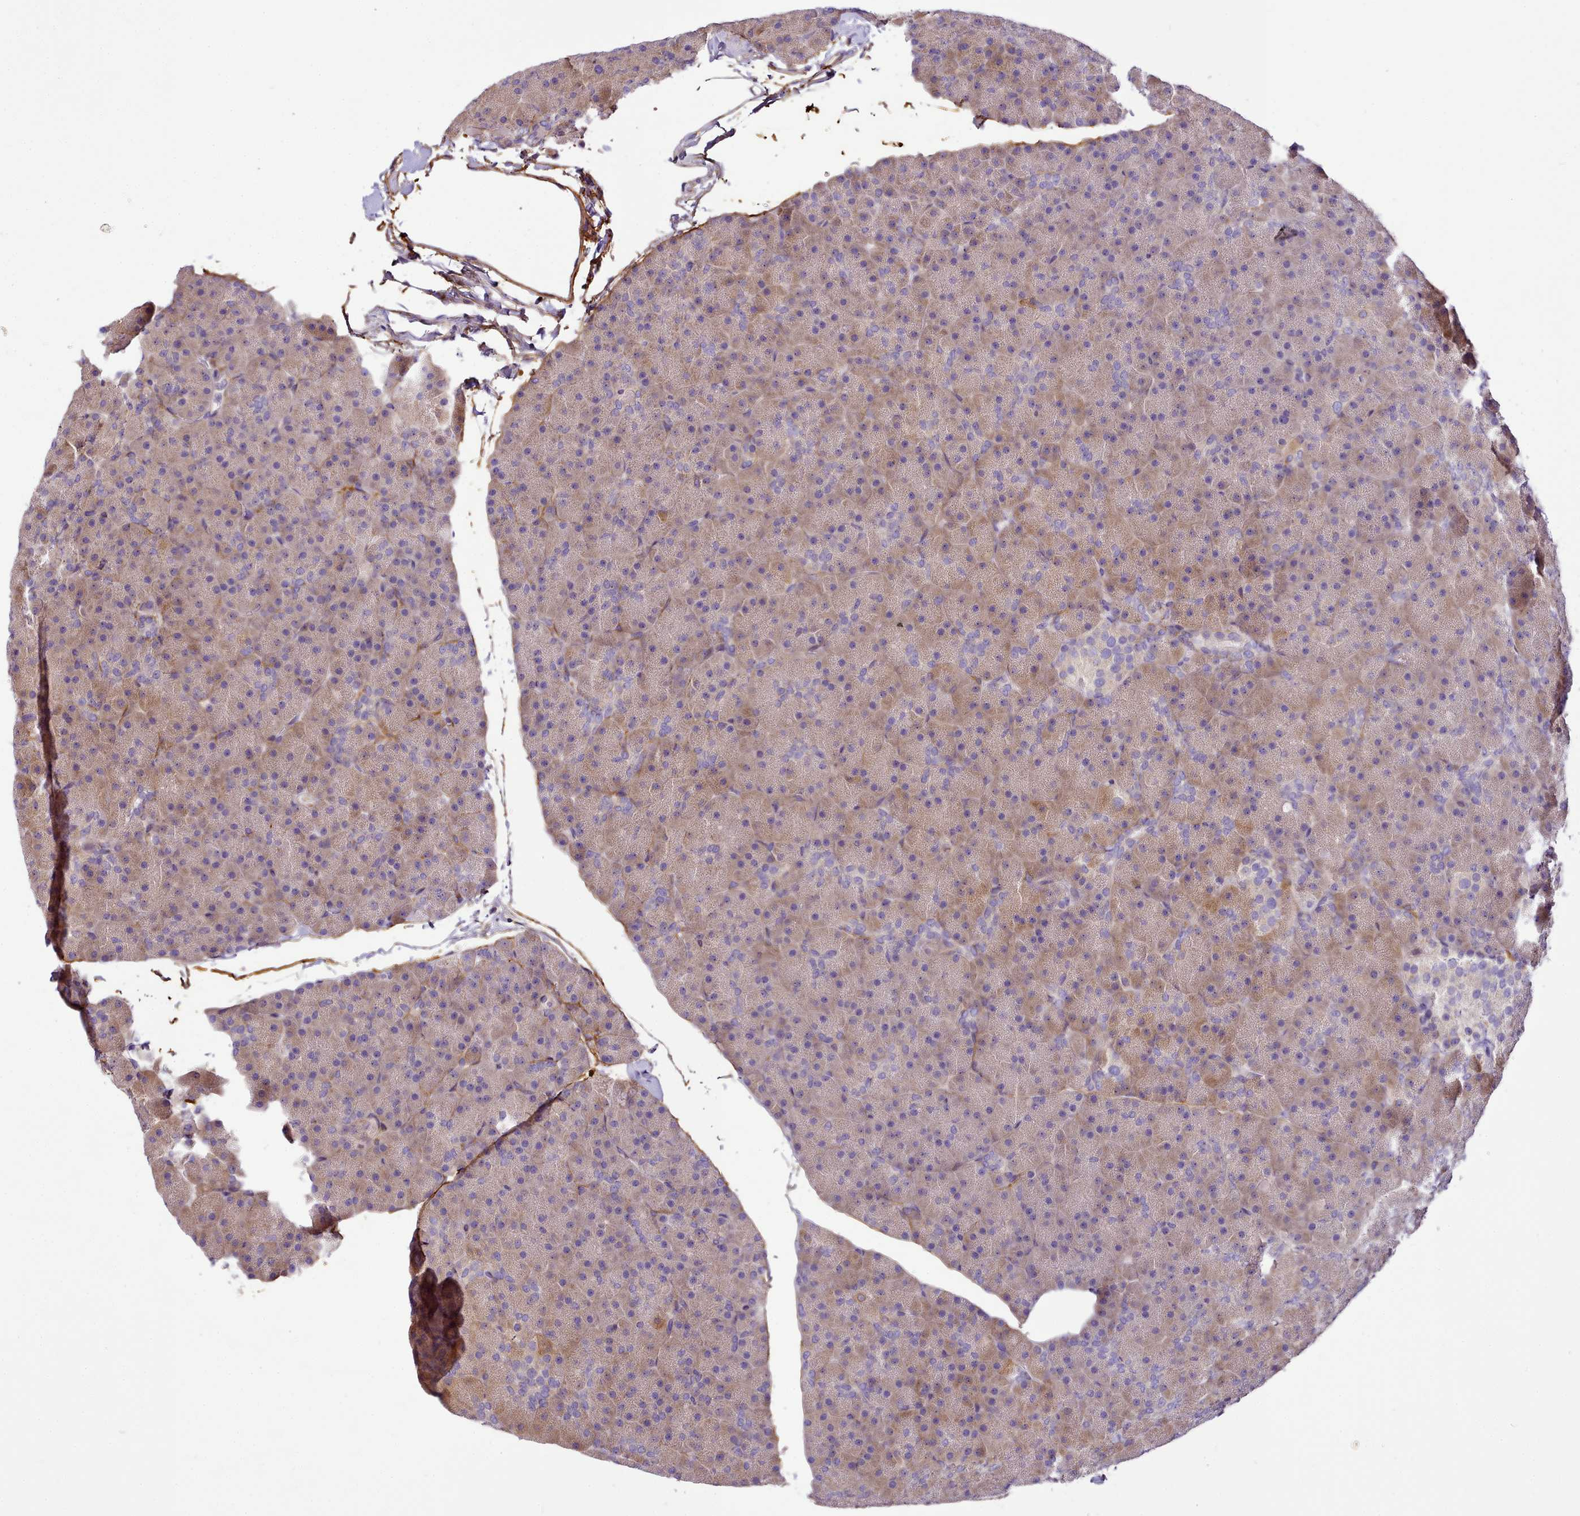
{"staining": {"intensity": "moderate", "quantity": "<25%", "location": "cytoplasmic/membranous"}, "tissue": "pancreas", "cell_type": "Exocrine glandular cells", "image_type": "normal", "snomed": [{"axis": "morphology", "description": "Normal tissue, NOS"}, {"axis": "topography", "description": "Pancreas"}], "caption": "A histopathology image of human pancreas stained for a protein displays moderate cytoplasmic/membranous brown staining in exocrine glandular cells.", "gene": "NBPF10", "patient": {"sex": "male", "age": 36}}